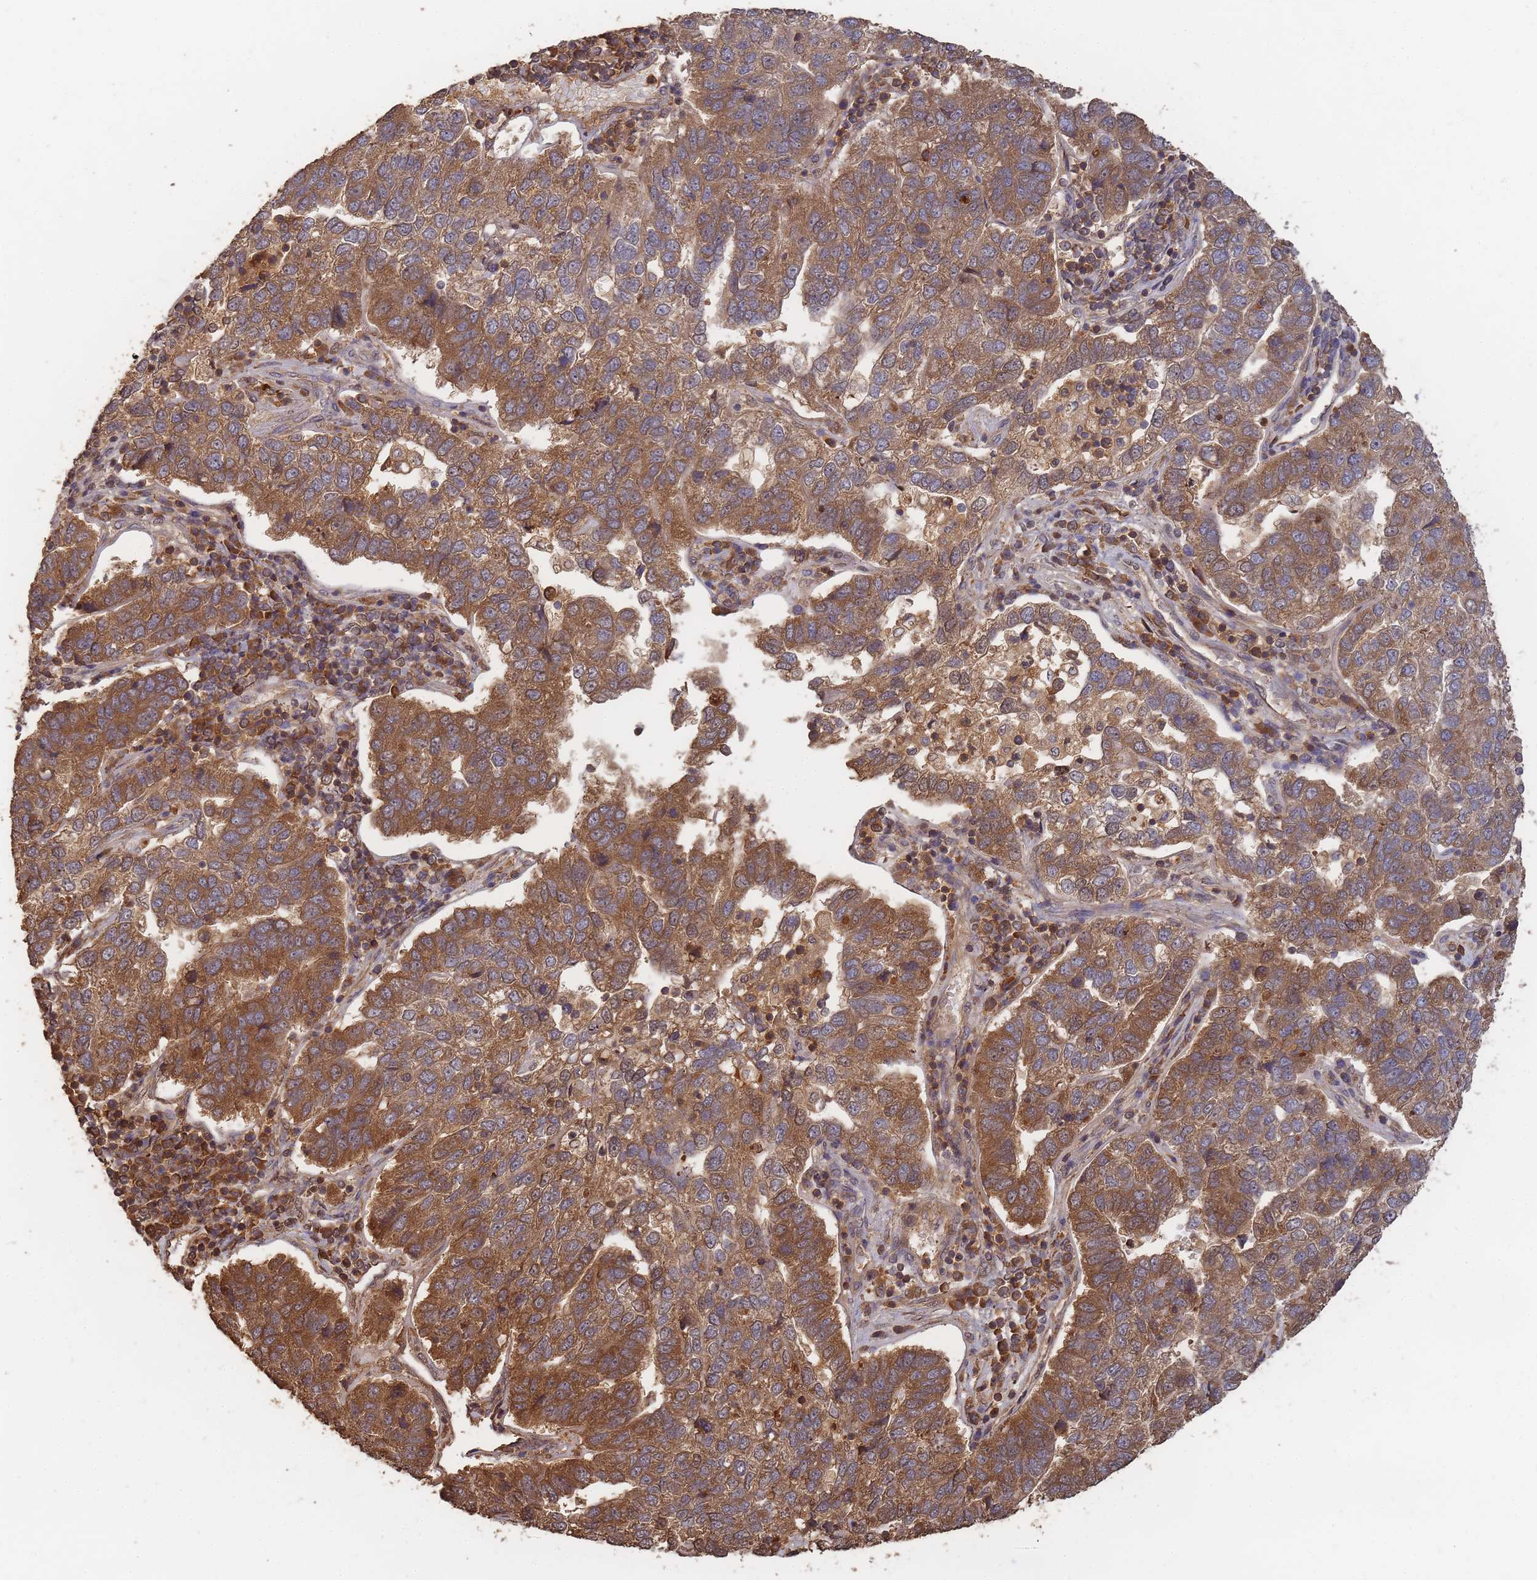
{"staining": {"intensity": "moderate", "quantity": ">75%", "location": "cytoplasmic/membranous"}, "tissue": "pancreatic cancer", "cell_type": "Tumor cells", "image_type": "cancer", "snomed": [{"axis": "morphology", "description": "Adenocarcinoma, NOS"}, {"axis": "topography", "description": "Pancreas"}], "caption": "An immunohistochemistry histopathology image of tumor tissue is shown. Protein staining in brown shows moderate cytoplasmic/membranous positivity in adenocarcinoma (pancreatic) within tumor cells.", "gene": "ALKBH1", "patient": {"sex": "female", "age": 61}}